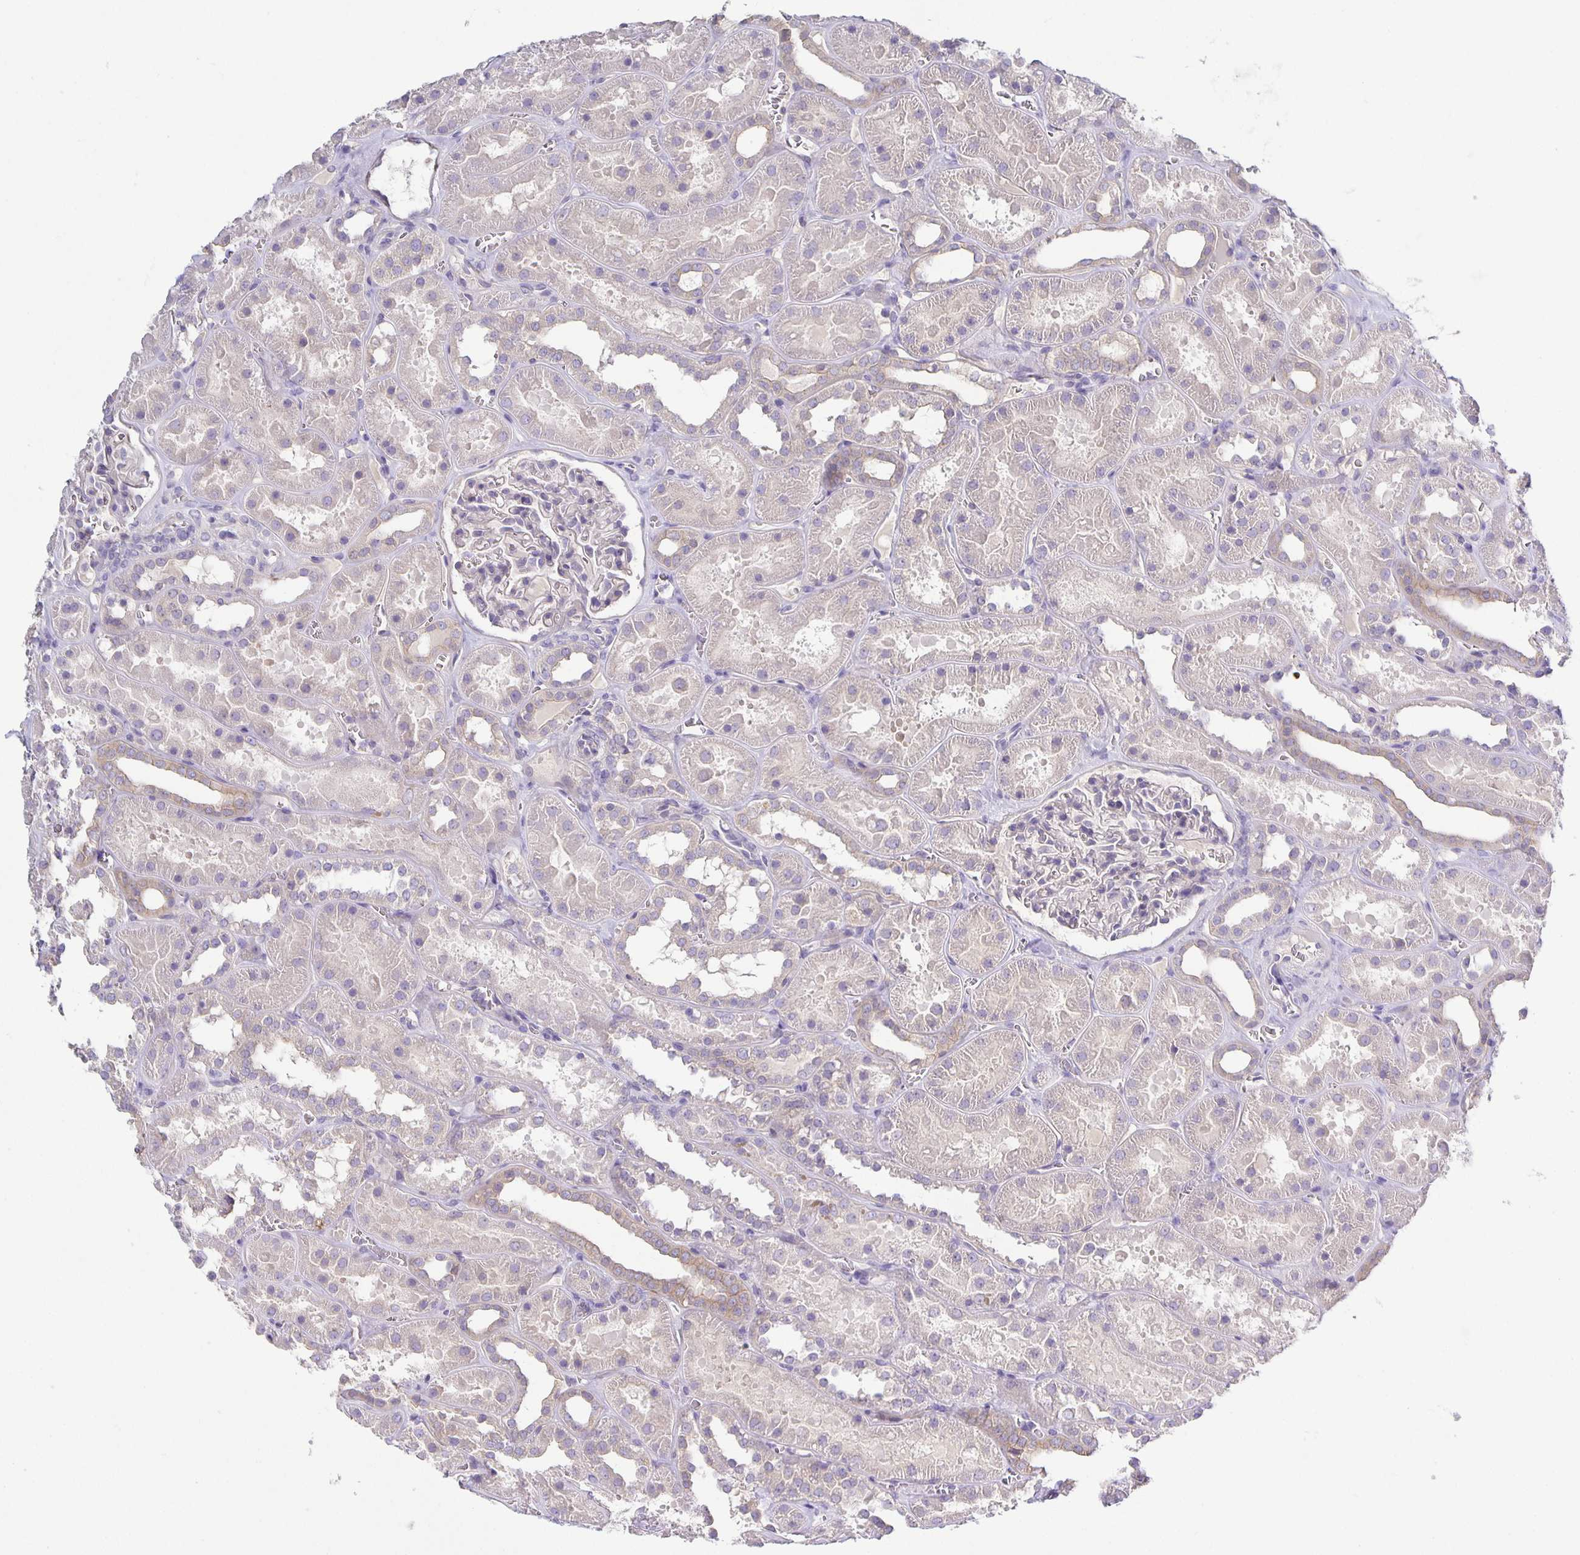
{"staining": {"intensity": "negative", "quantity": "none", "location": "none"}, "tissue": "kidney", "cell_type": "Cells in glomeruli", "image_type": "normal", "snomed": [{"axis": "morphology", "description": "Normal tissue, NOS"}, {"axis": "topography", "description": "Kidney"}], "caption": "This is a photomicrograph of IHC staining of benign kidney, which shows no expression in cells in glomeruli.", "gene": "PTPN3", "patient": {"sex": "female", "age": 41}}